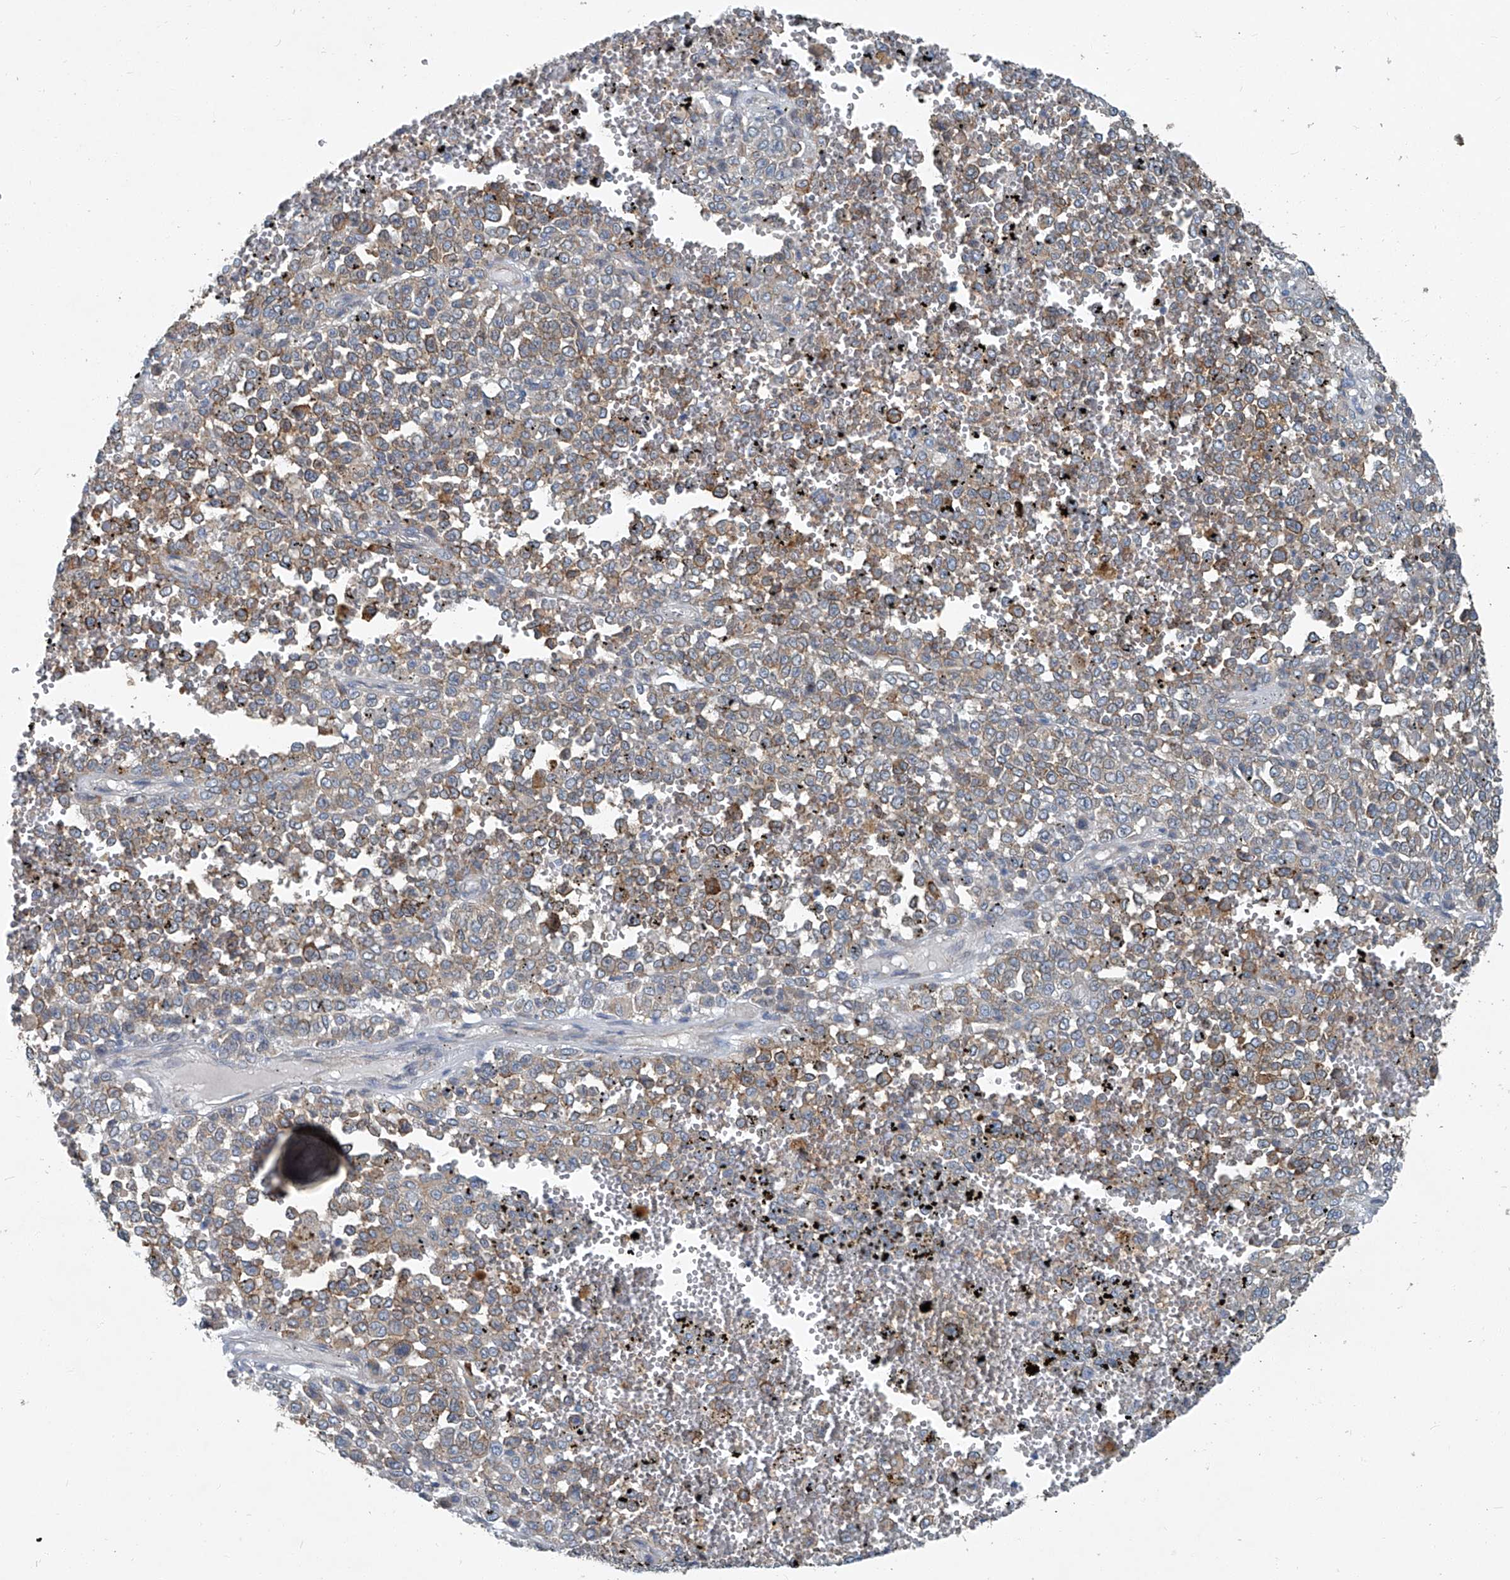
{"staining": {"intensity": "moderate", "quantity": ">75%", "location": "cytoplasmic/membranous"}, "tissue": "melanoma", "cell_type": "Tumor cells", "image_type": "cancer", "snomed": [{"axis": "morphology", "description": "Malignant melanoma, Metastatic site"}, {"axis": "topography", "description": "Pancreas"}], "caption": "Malignant melanoma (metastatic site) tissue exhibits moderate cytoplasmic/membranous staining in approximately >75% of tumor cells Nuclei are stained in blue.", "gene": "SLC26A11", "patient": {"sex": "female", "age": 30}}